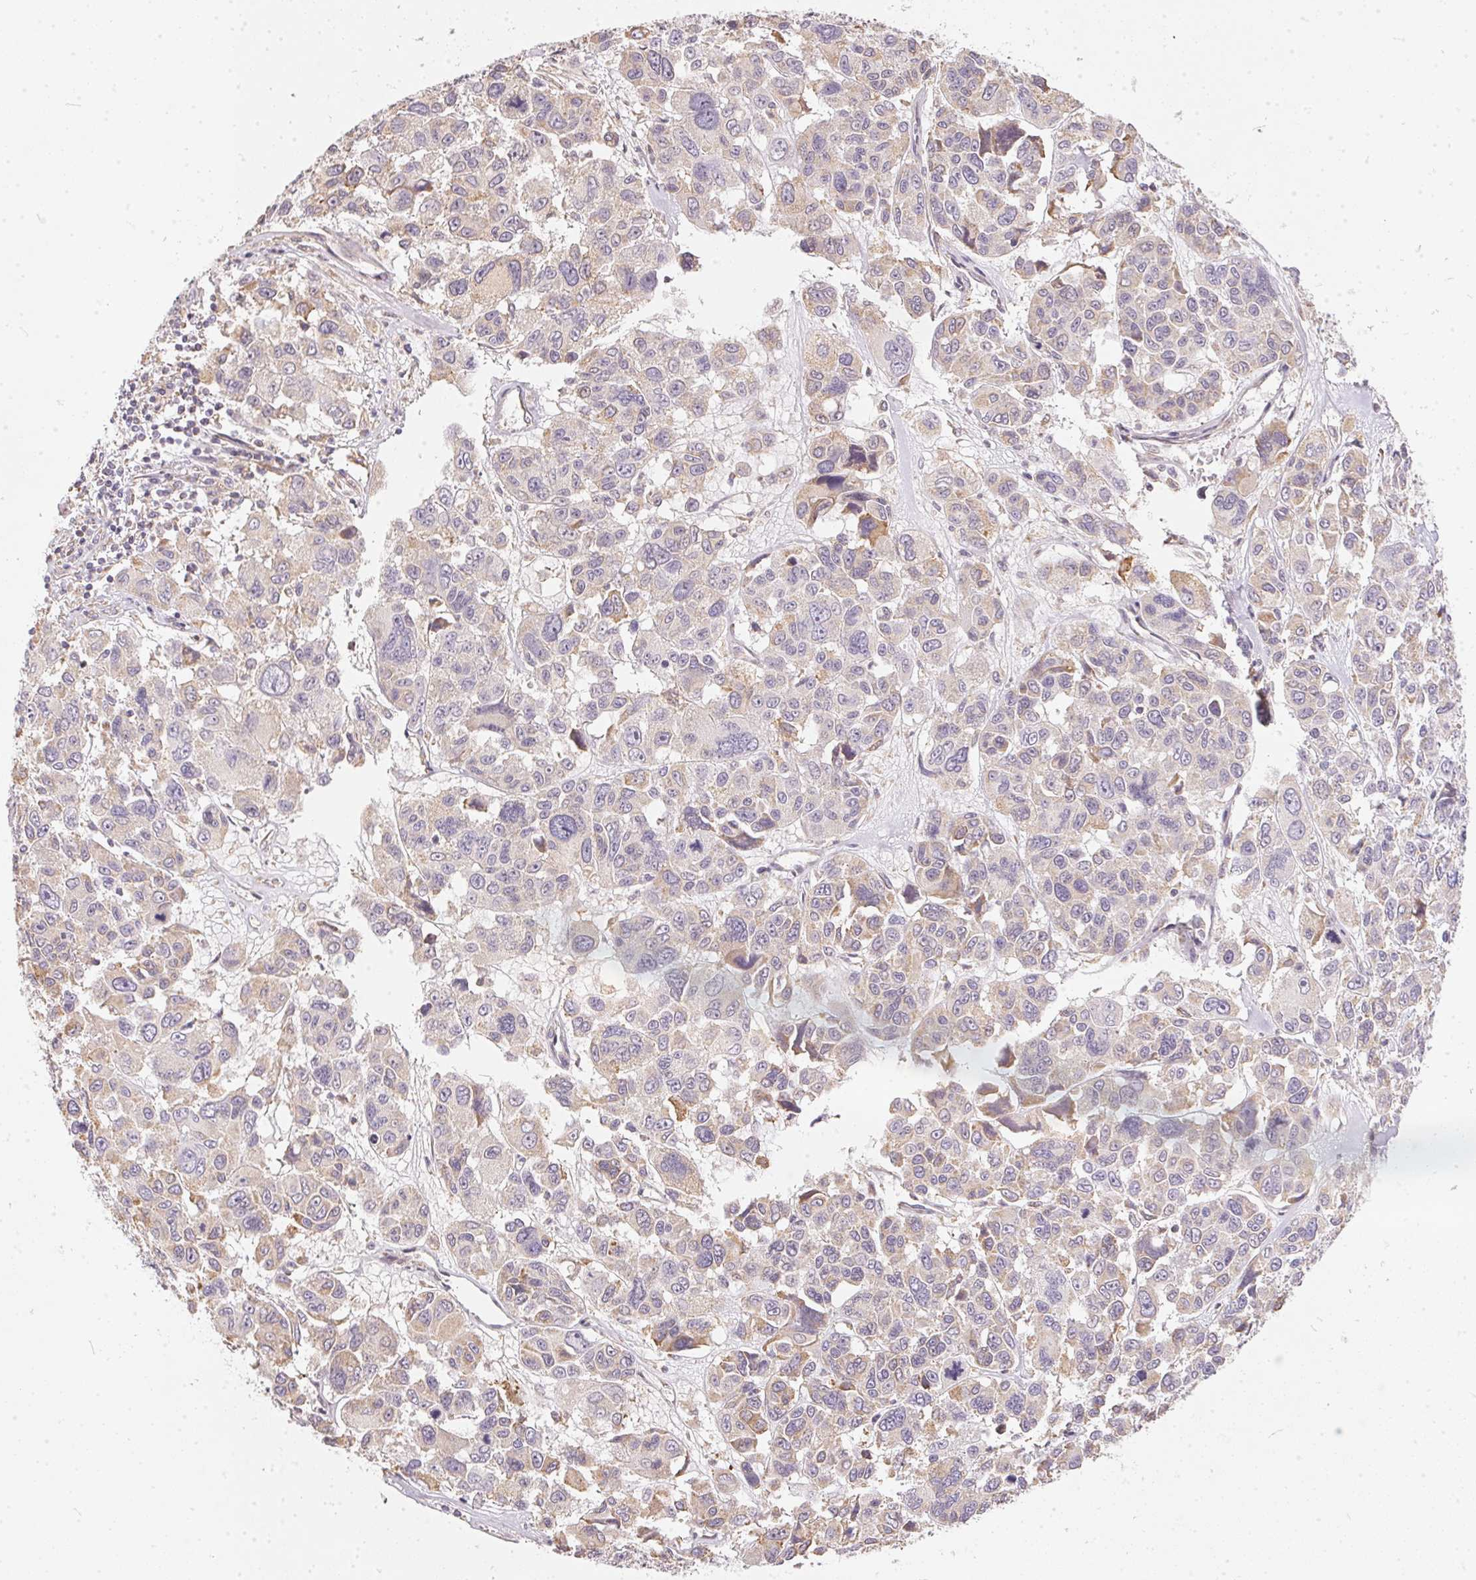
{"staining": {"intensity": "negative", "quantity": "none", "location": "none"}, "tissue": "melanoma", "cell_type": "Tumor cells", "image_type": "cancer", "snomed": [{"axis": "morphology", "description": "Malignant melanoma, NOS"}, {"axis": "topography", "description": "Skin"}], "caption": "Malignant melanoma was stained to show a protein in brown. There is no significant staining in tumor cells.", "gene": "VWA5B2", "patient": {"sex": "female", "age": 66}}